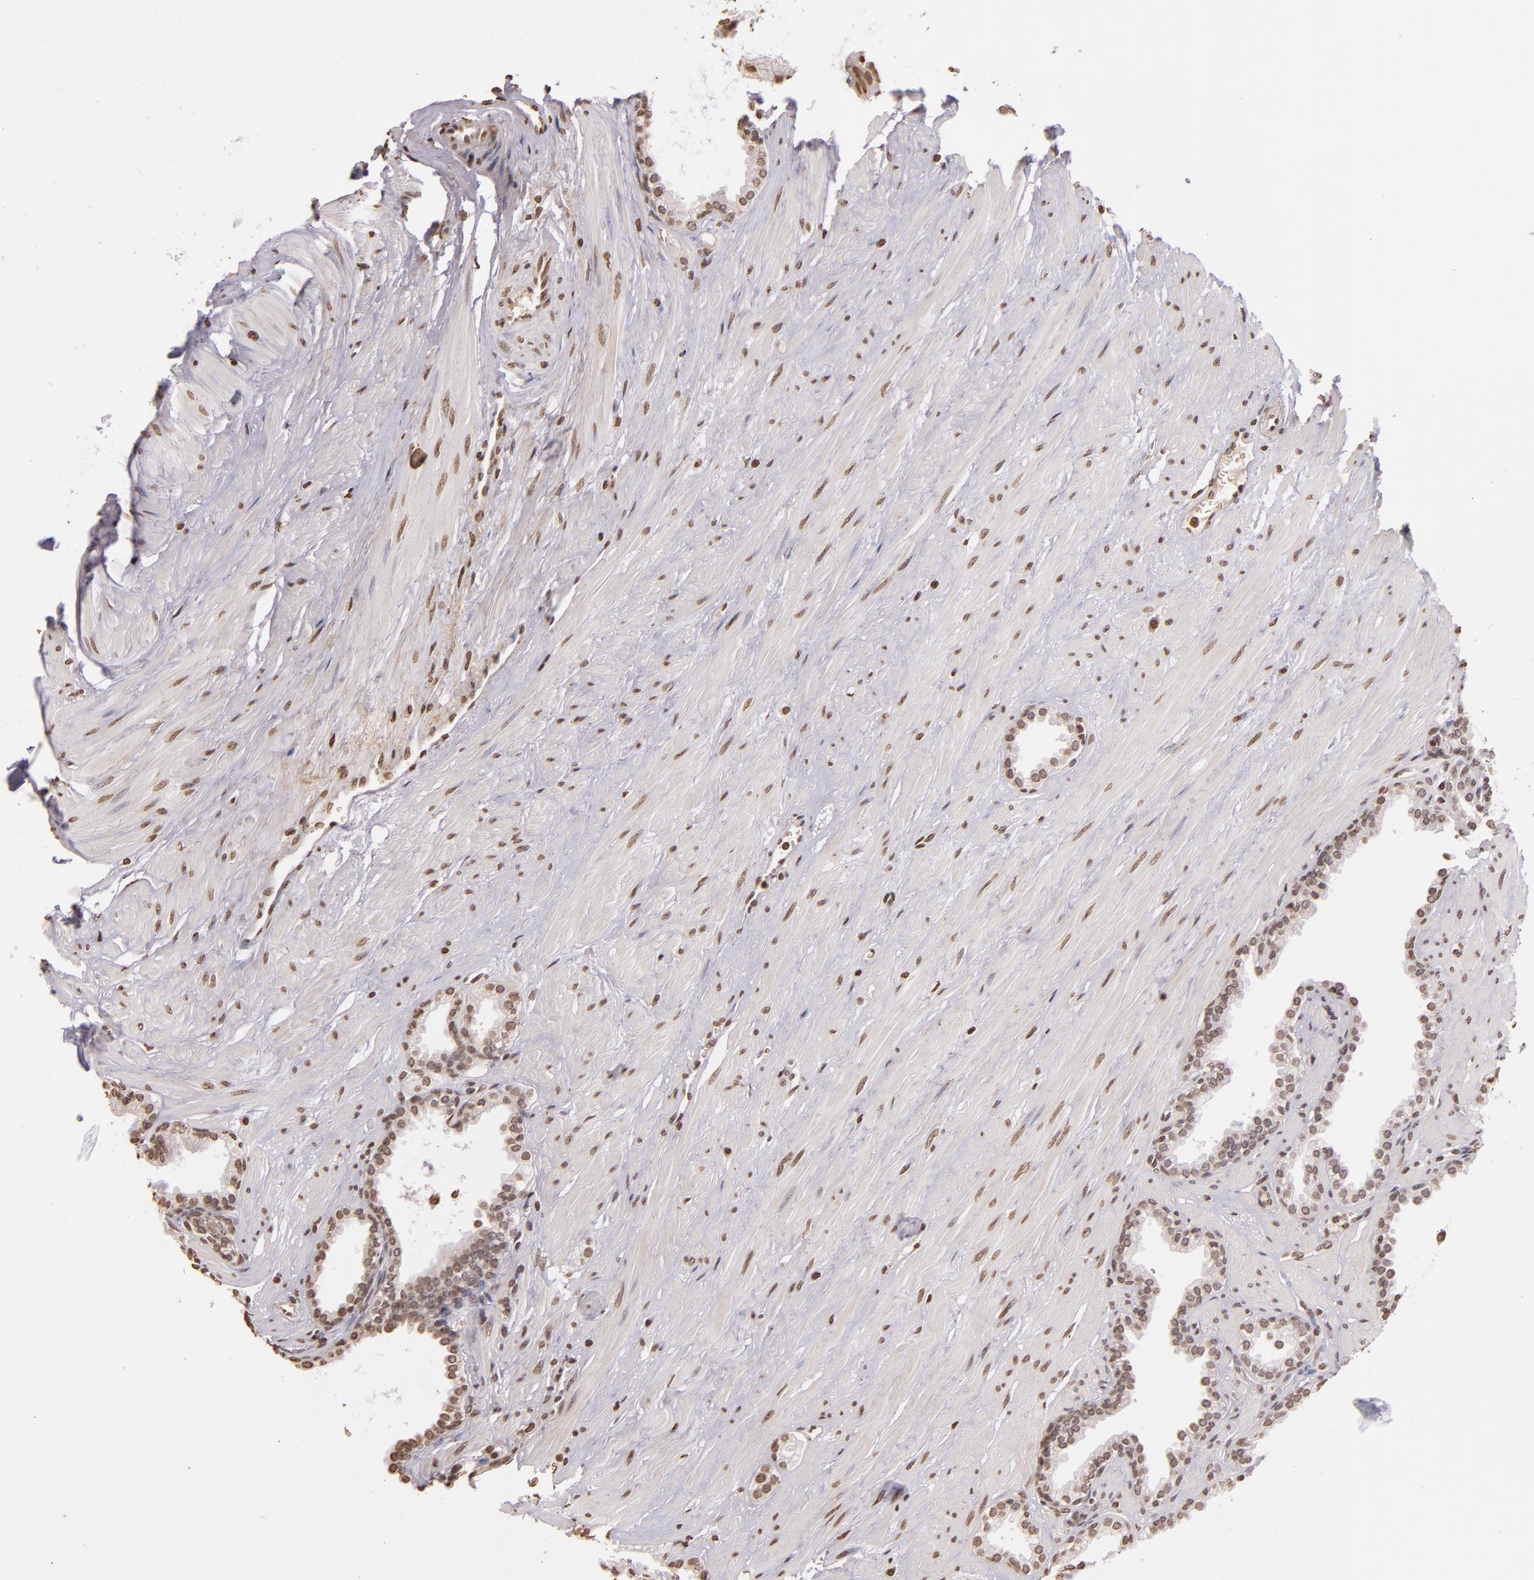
{"staining": {"intensity": "weak", "quantity": "25%-75%", "location": "nuclear"}, "tissue": "prostate", "cell_type": "Glandular cells", "image_type": "normal", "snomed": [{"axis": "morphology", "description": "Normal tissue, NOS"}, {"axis": "topography", "description": "Prostate"}], "caption": "Immunohistochemical staining of normal prostate exhibits 25%-75% levels of weak nuclear protein positivity in approximately 25%-75% of glandular cells. Using DAB (brown) and hematoxylin (blue) stains, captured at high magnification using brightfield microscopy.", "gene": "THRB", "patient": {"sex": "male", "age": 64}}